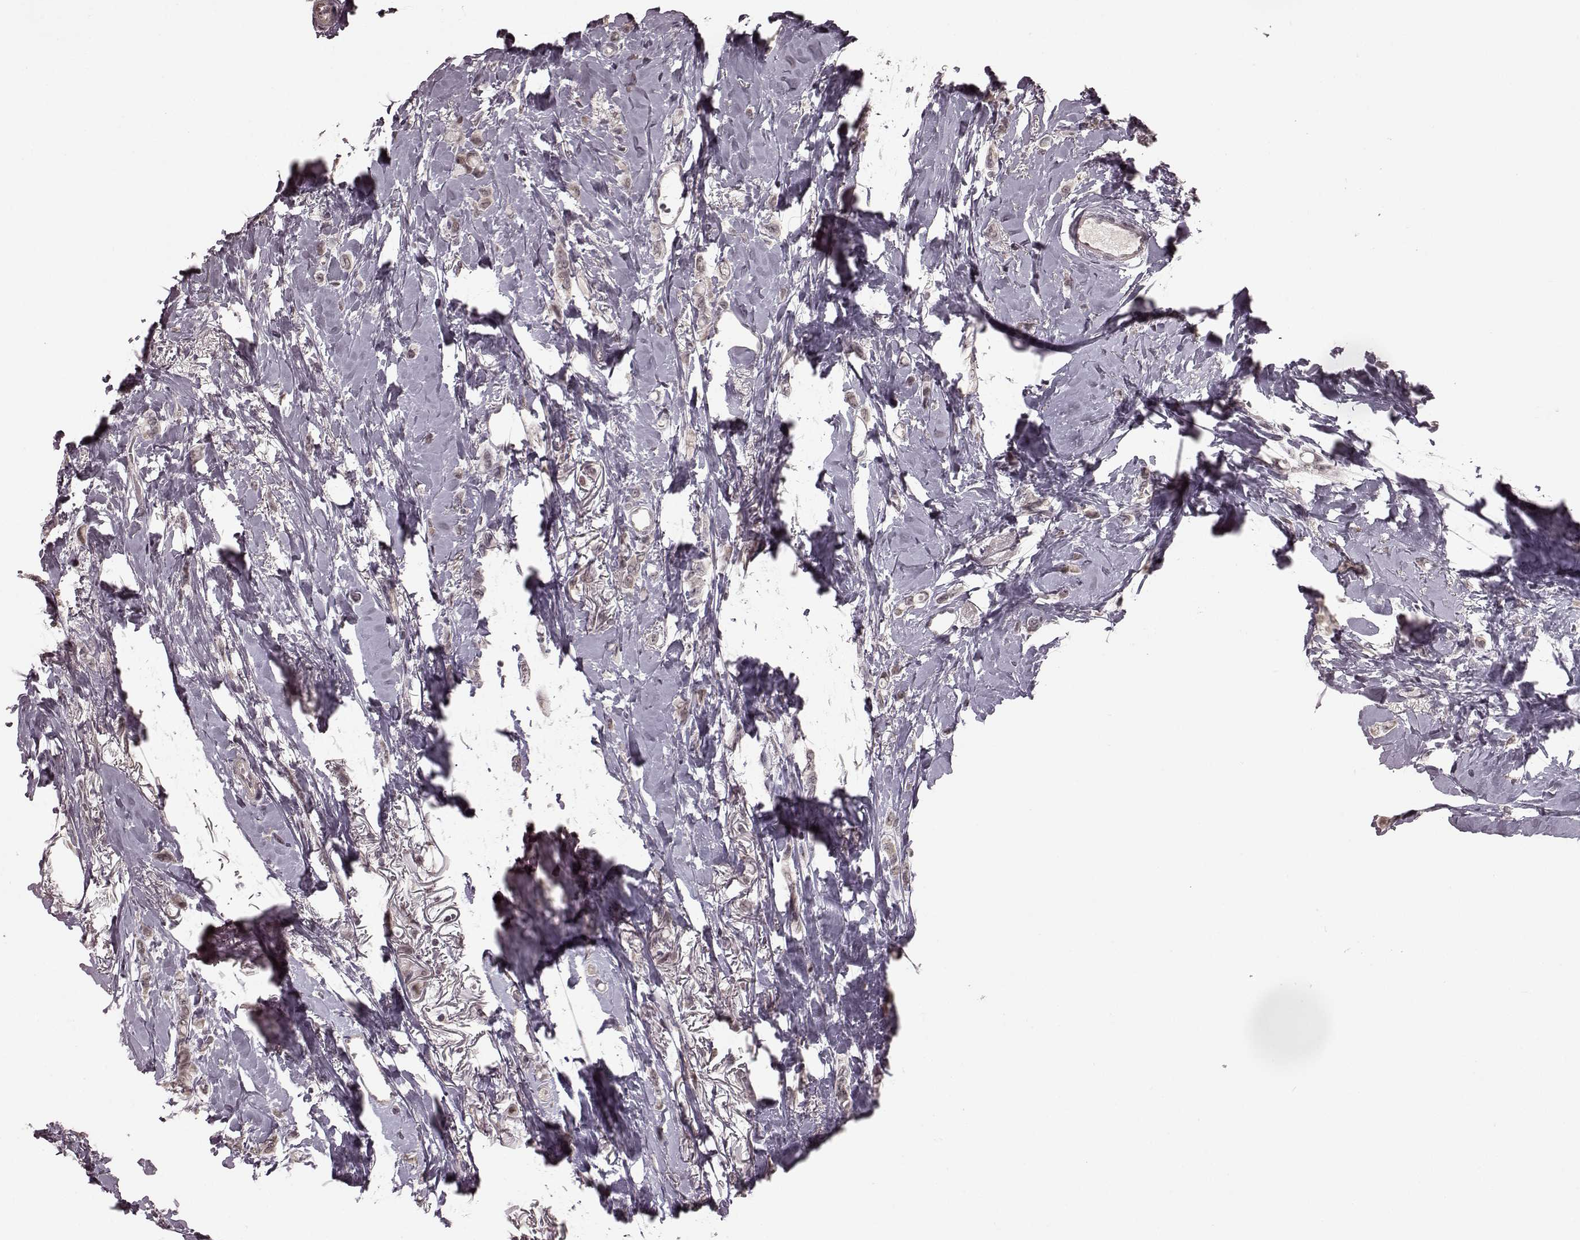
{"staining": {"intensity": "negative", "quantity": "none", "location": "none"}, "tissue": "breast cancer", "cell_type": "Tumor cells", "image_type": "cancer", "snomed": [{"axis": "morphology", "description": "Lobular carcinoma"}, {"axis": "topography", "description": "Breast"}], "caption": "Immunohistochemistry image of human breast lobular carcinoma stained for a protein (brown), which displays no staining in tumor cells. The staining was performed using DAB (3,3'-diaminobenzidine) to visualize the protein expression in brown, while the nuclei were stained in blue with hematoxylin (Magnification: 20x).", "gene": "PLCB4", "patient": {"sex": "female", "age": 66}}